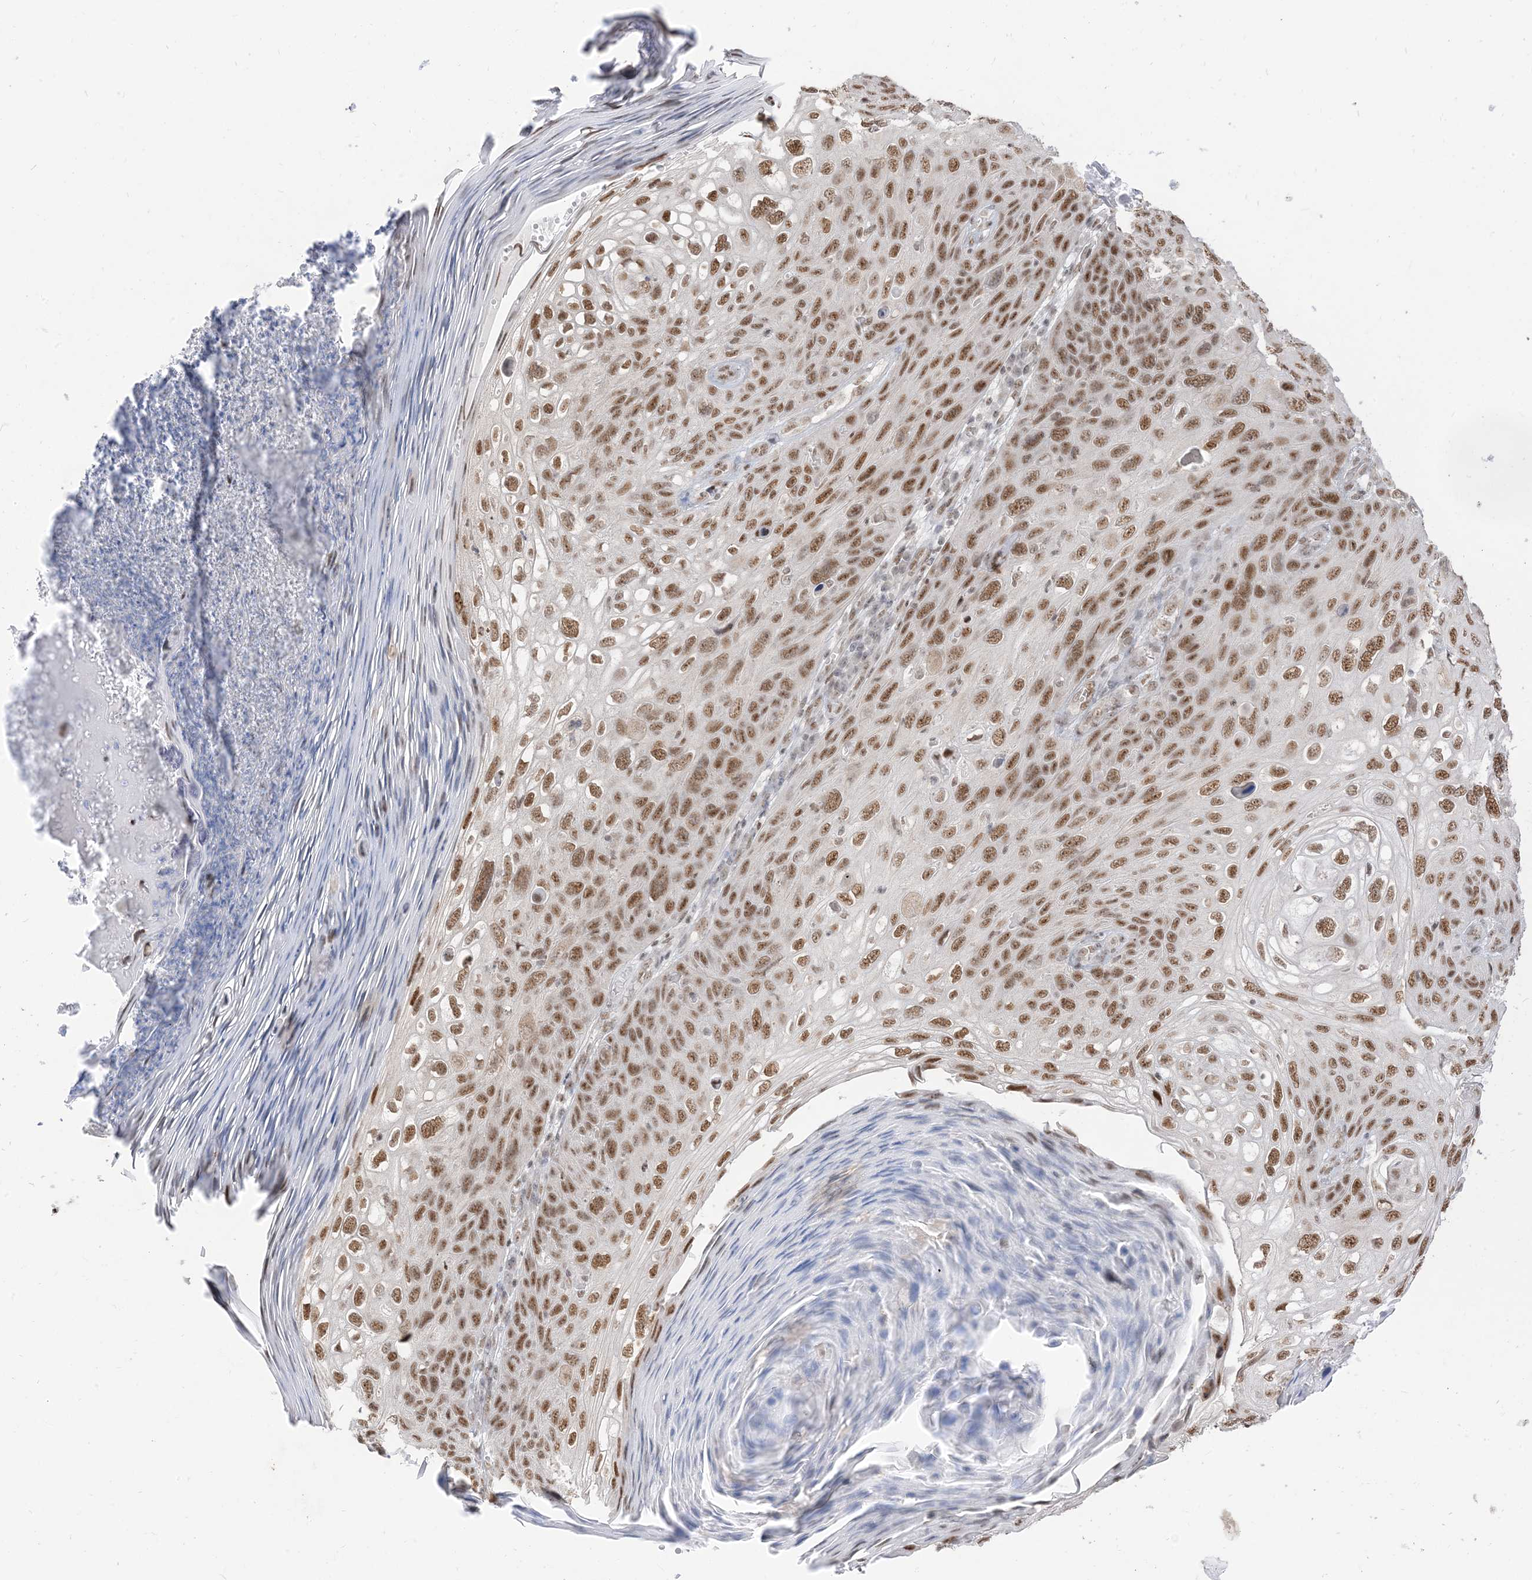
{"staining": {"intensity": "moderate", "quantity": ">75%", "location": "nuclear"}, "tissue": "skin cancer", "cell_type": "Tumor cells", "image_type": "cancer", "snomed": [{"axis": "morphology", "description": "Squamous cell carcinoma, NOS"}, {"axis": "topography", "description": "Skin"}], "caption": "Brown immunohistochemical staining in human skin squamous cell carcinoma exhibits moderate nuclear expression in about >75% of tumor cells.", "gene": "ARGLU1", "patient": {"sex": "female", "age": 90}}